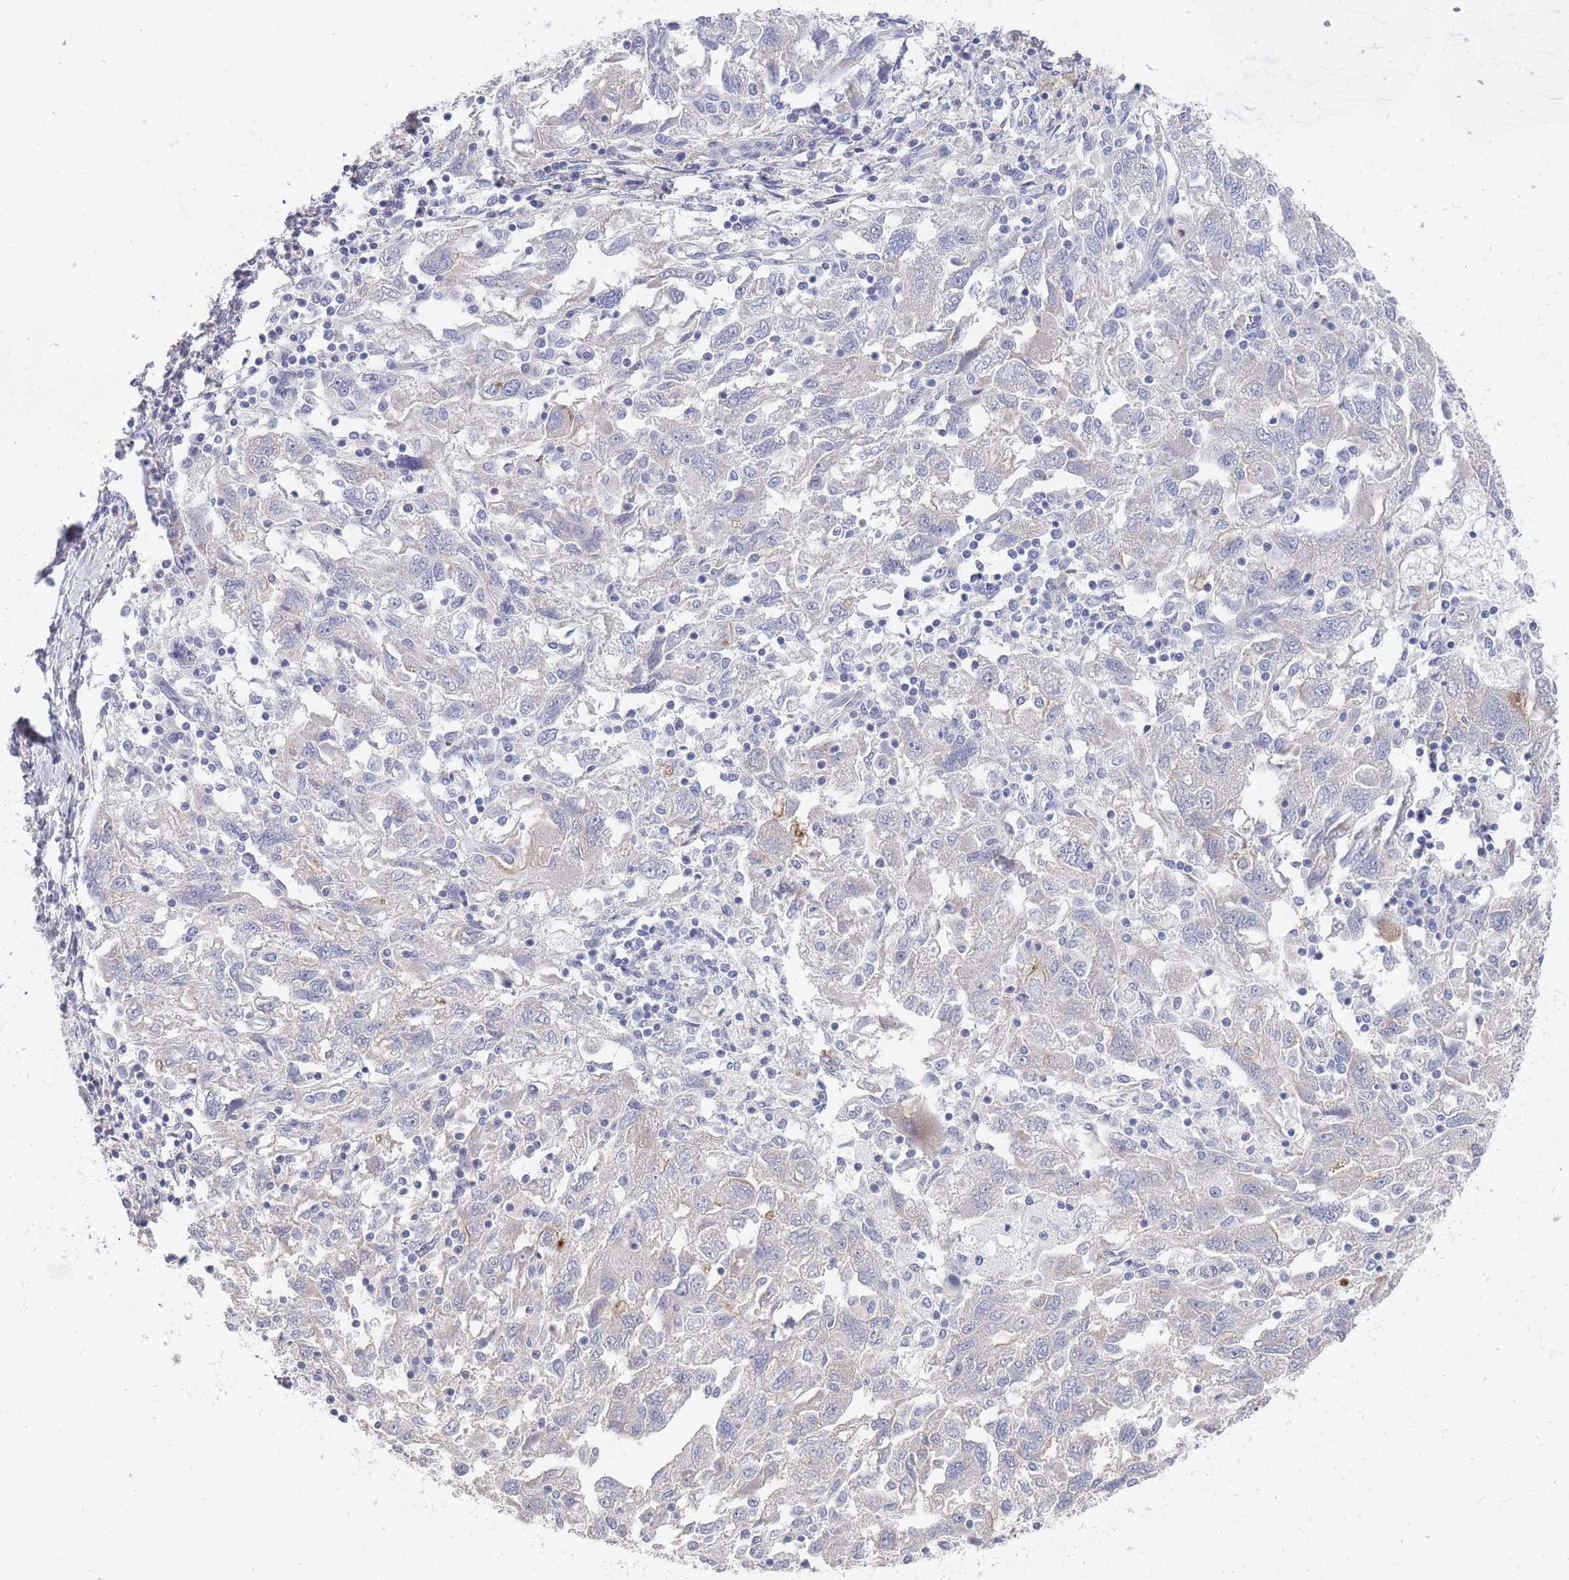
{"staining": {"intensity": "negative", "quantity": "none", "location": "none"}, "tissue": "ovarian cancer", "cell_type": "Tumor cells", "image_type": "cancer", "snomed": [{"axis": "morphology", "description": "Carcinoma, NOS"}, {"axis": "morphology", "description": "Cystadenocarcinoma, serous, NOS"}, {"axis": "topography", "description": "Ovary"}], "caption": "This histopathology image is of ovarian cancer (carcinoma) stained with immunohistochemistry (IHC) to label a protein in brown with the nuclei are counter-stained blue. There is no positivity in tumor cells.", "gene": "PIGU", "patient": {"sex": "female", "age": 69}}